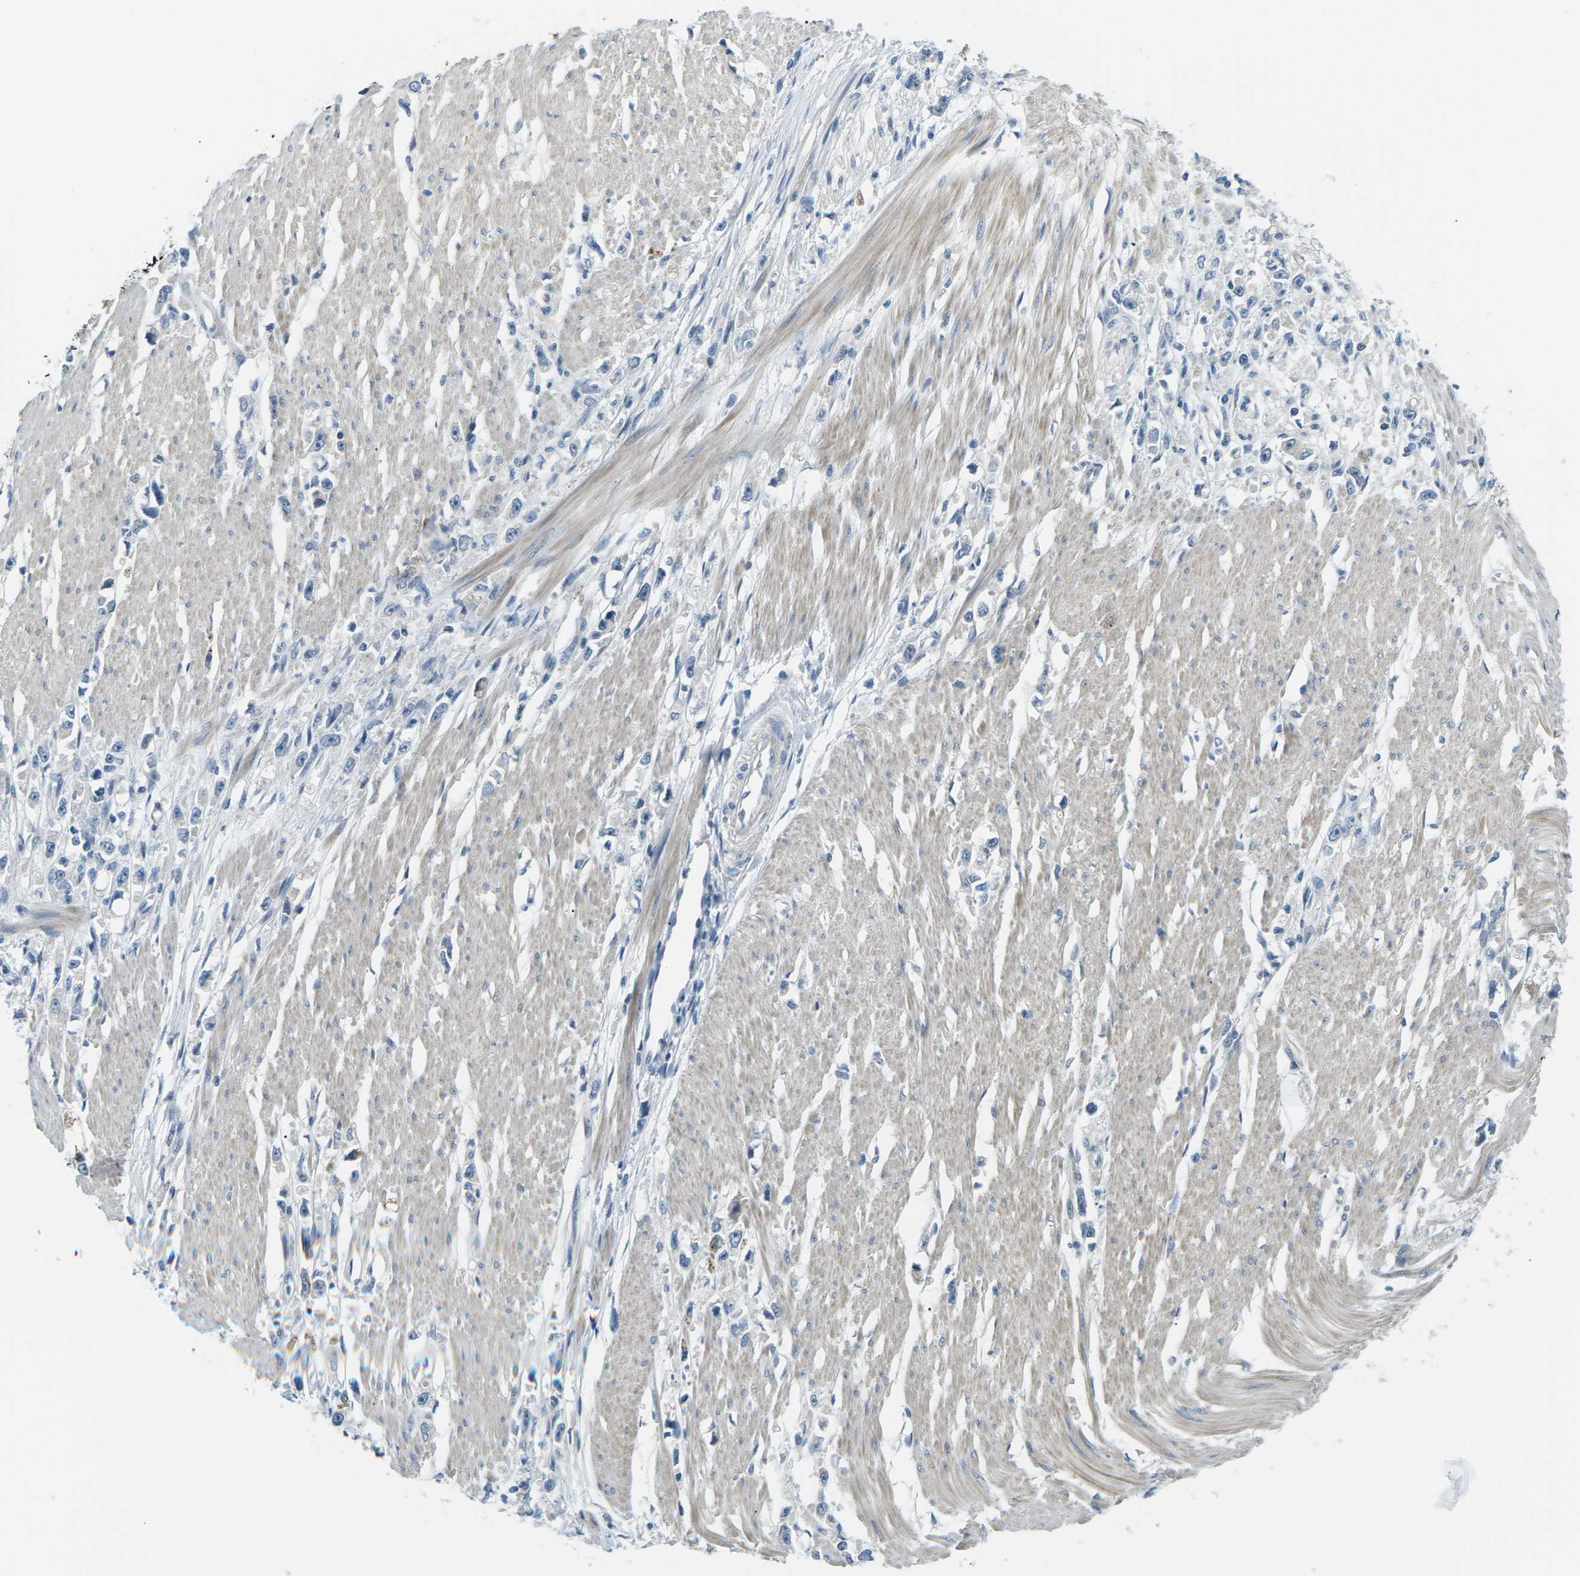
{"staining": {"intensity": "negative", "quantity": "none", "location": "none"}, "tissue": "stomach cancer", "cell_type": "Tumor cells", "image_type": "cancer", "snomed": [{"axis": "morphology", "description": "Adenocarcinoma, NOS"}, {"axis": "topography", "description": "Stomach"}], "caption": "Tumor cells show no significant staining in stomach cancer.", "gene": "CTNND1", "patient": {"sex": "female", "age": 59}}